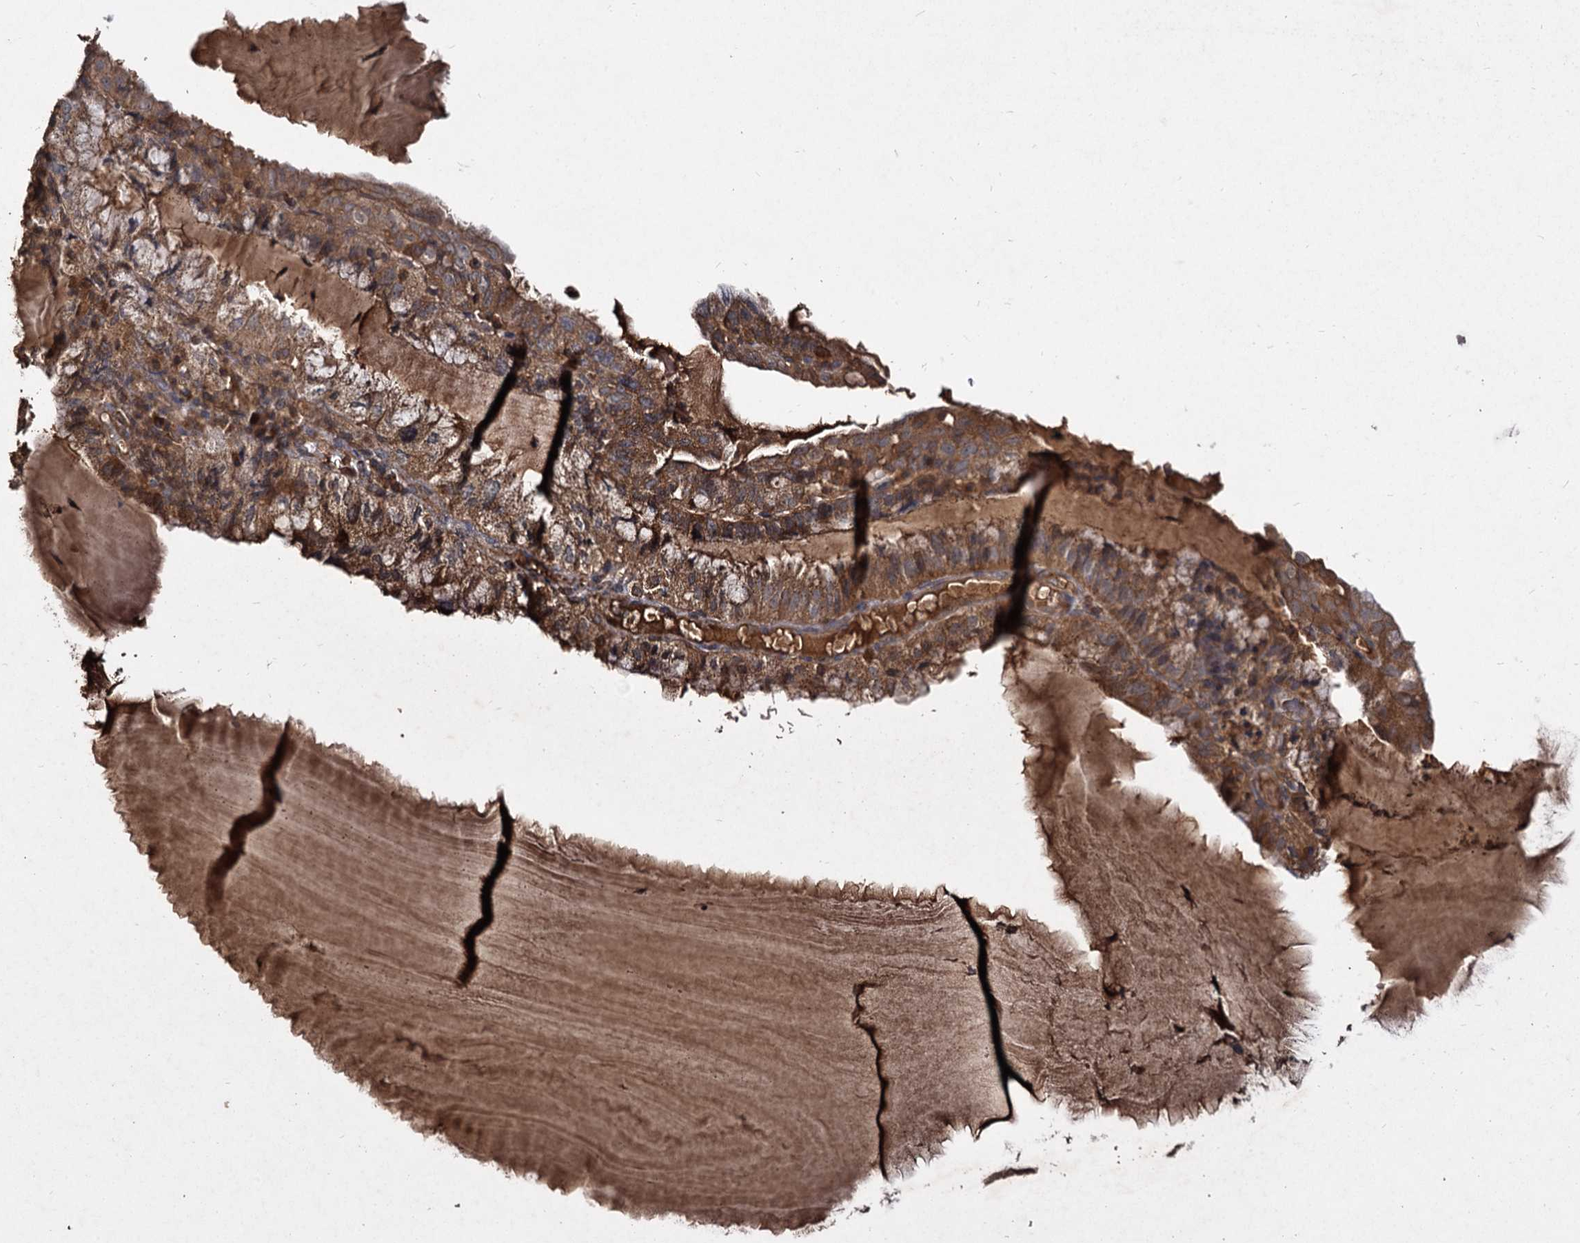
{"staining": {"intensity": "moderate", "quantity": ">75%", "location": "cytoplasmic/membranous"}, "tissue": "endometrial cancer", "cell_type": "Tumor cells", "image_type": "cancer", "snomed": [{"axis": "morphology", "description": "Adenocarcinoma, NOS"}, {"axis": "topography", "description": "Endometrium"}], "caption": "Immunohistochemical staining of adenocarcinoma (endometrial) demonstrates moderate cytoplasmic/membranous protein staining in approximately >75% of tumor cells. The staining was performed using DAB (3,3'-diaminobenzidine), with brown indicating positive protein expression. Nuclei are stained blue with hematoxylin.", "gene": "GCLC", "patient": {"sex": "female", "age": 81}}